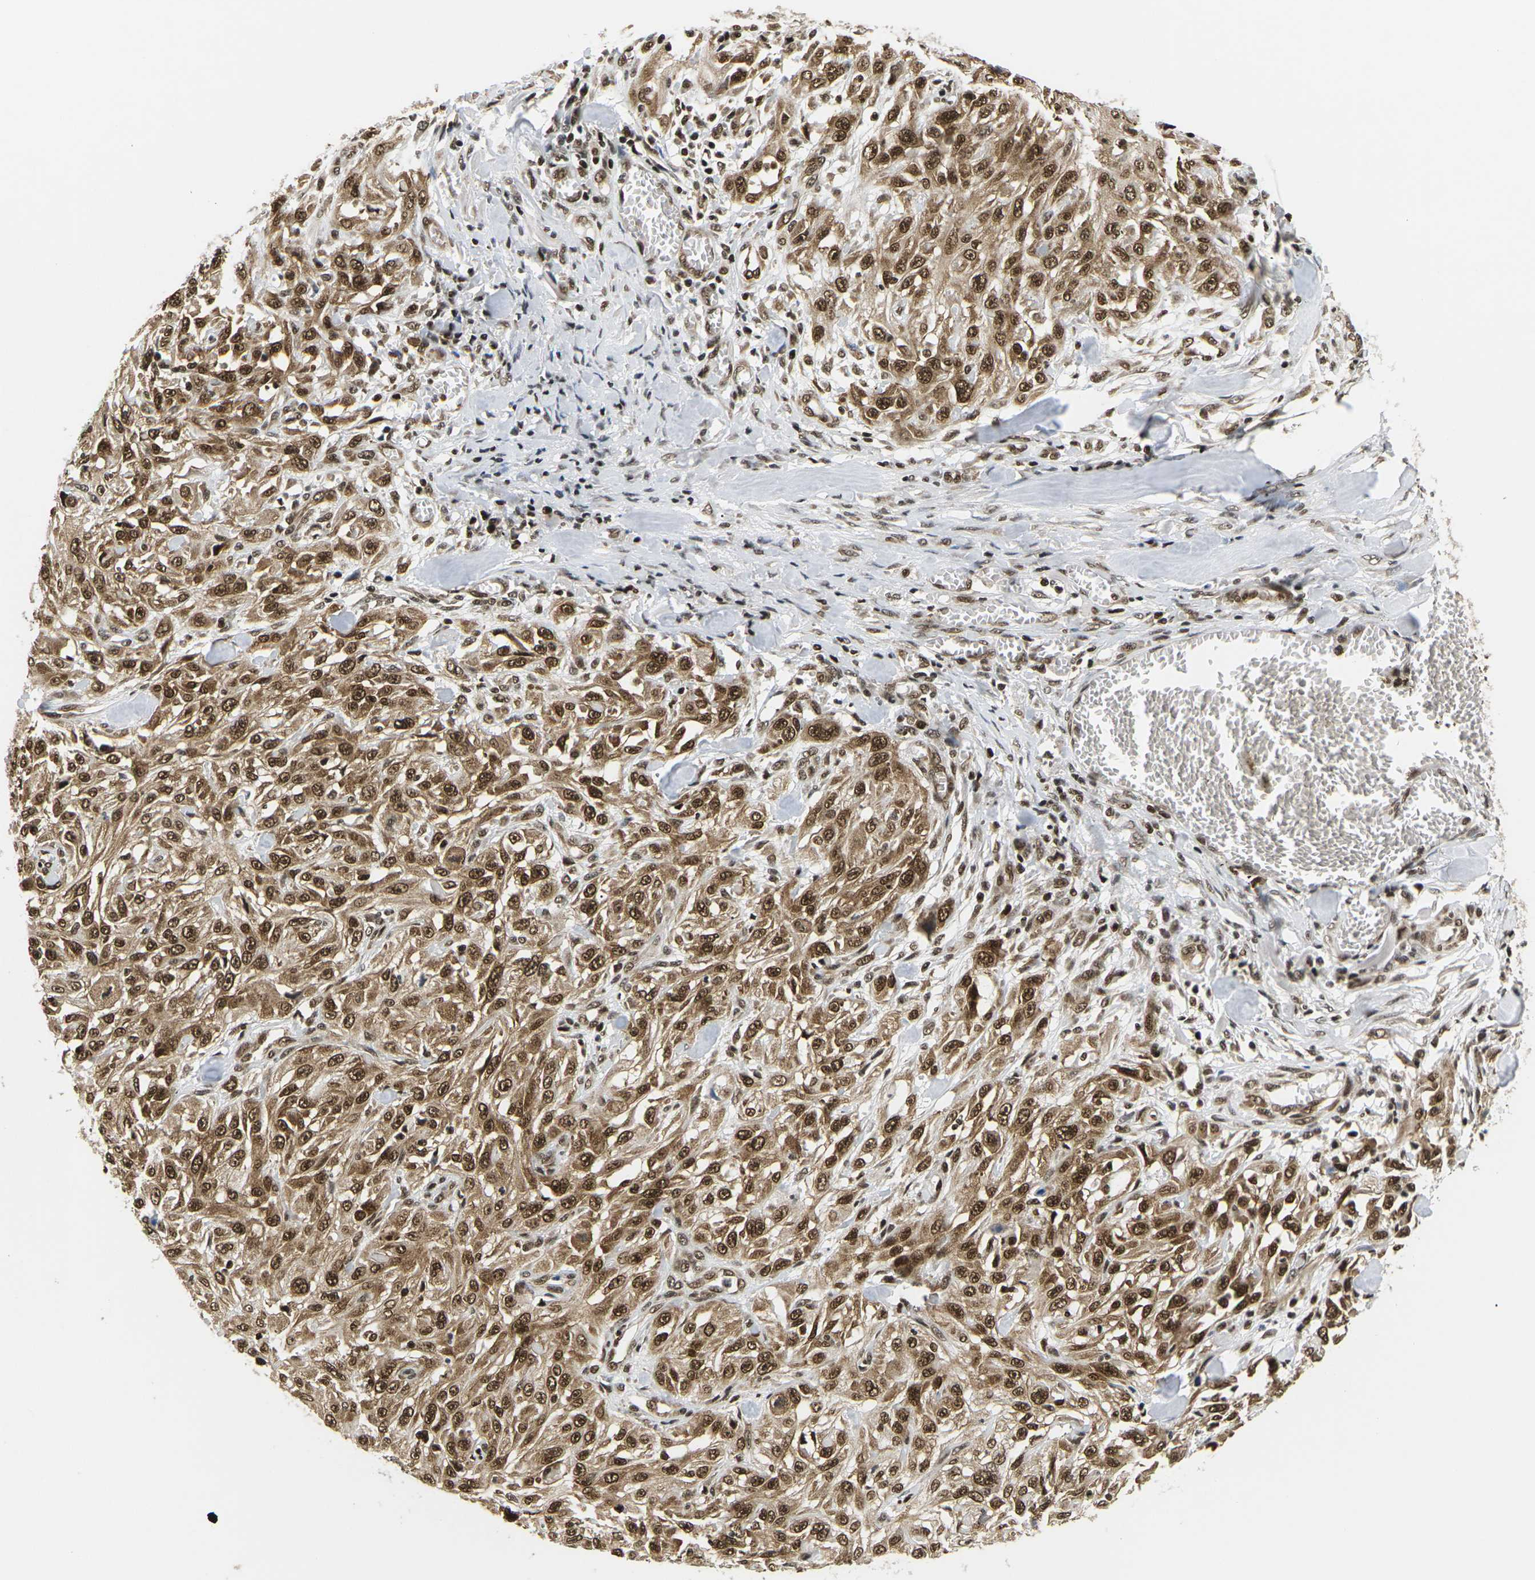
{"staining": {"intensity": "strong", "quantity": ">75%", "location": "cytoplasmic/membranous,nuclear"}, "tissue": "skin cancer", "cell_type": "Tumor cells", "image_type": "cancer", "snomed": [{"axis": "morphology", "description": "Squamous cell carcinoma, NOS"}, {"axis": "morphology", "description": "Squamous cell carcinoma, metastatic, NOS"}, {"axis": "topography", "description": "Skin"}, {"axis": "topography", "description": "Lymph node"}], "caption": "Human skin metastatic squamous cell carcinoma stained with a brown dye demonstrates strong cytoplasmic/membranous and nuclear positive positivity in approximately >75% of tumor cells.", "gene": "CELF1", "patient": {"sex": "male", "age": 75}}